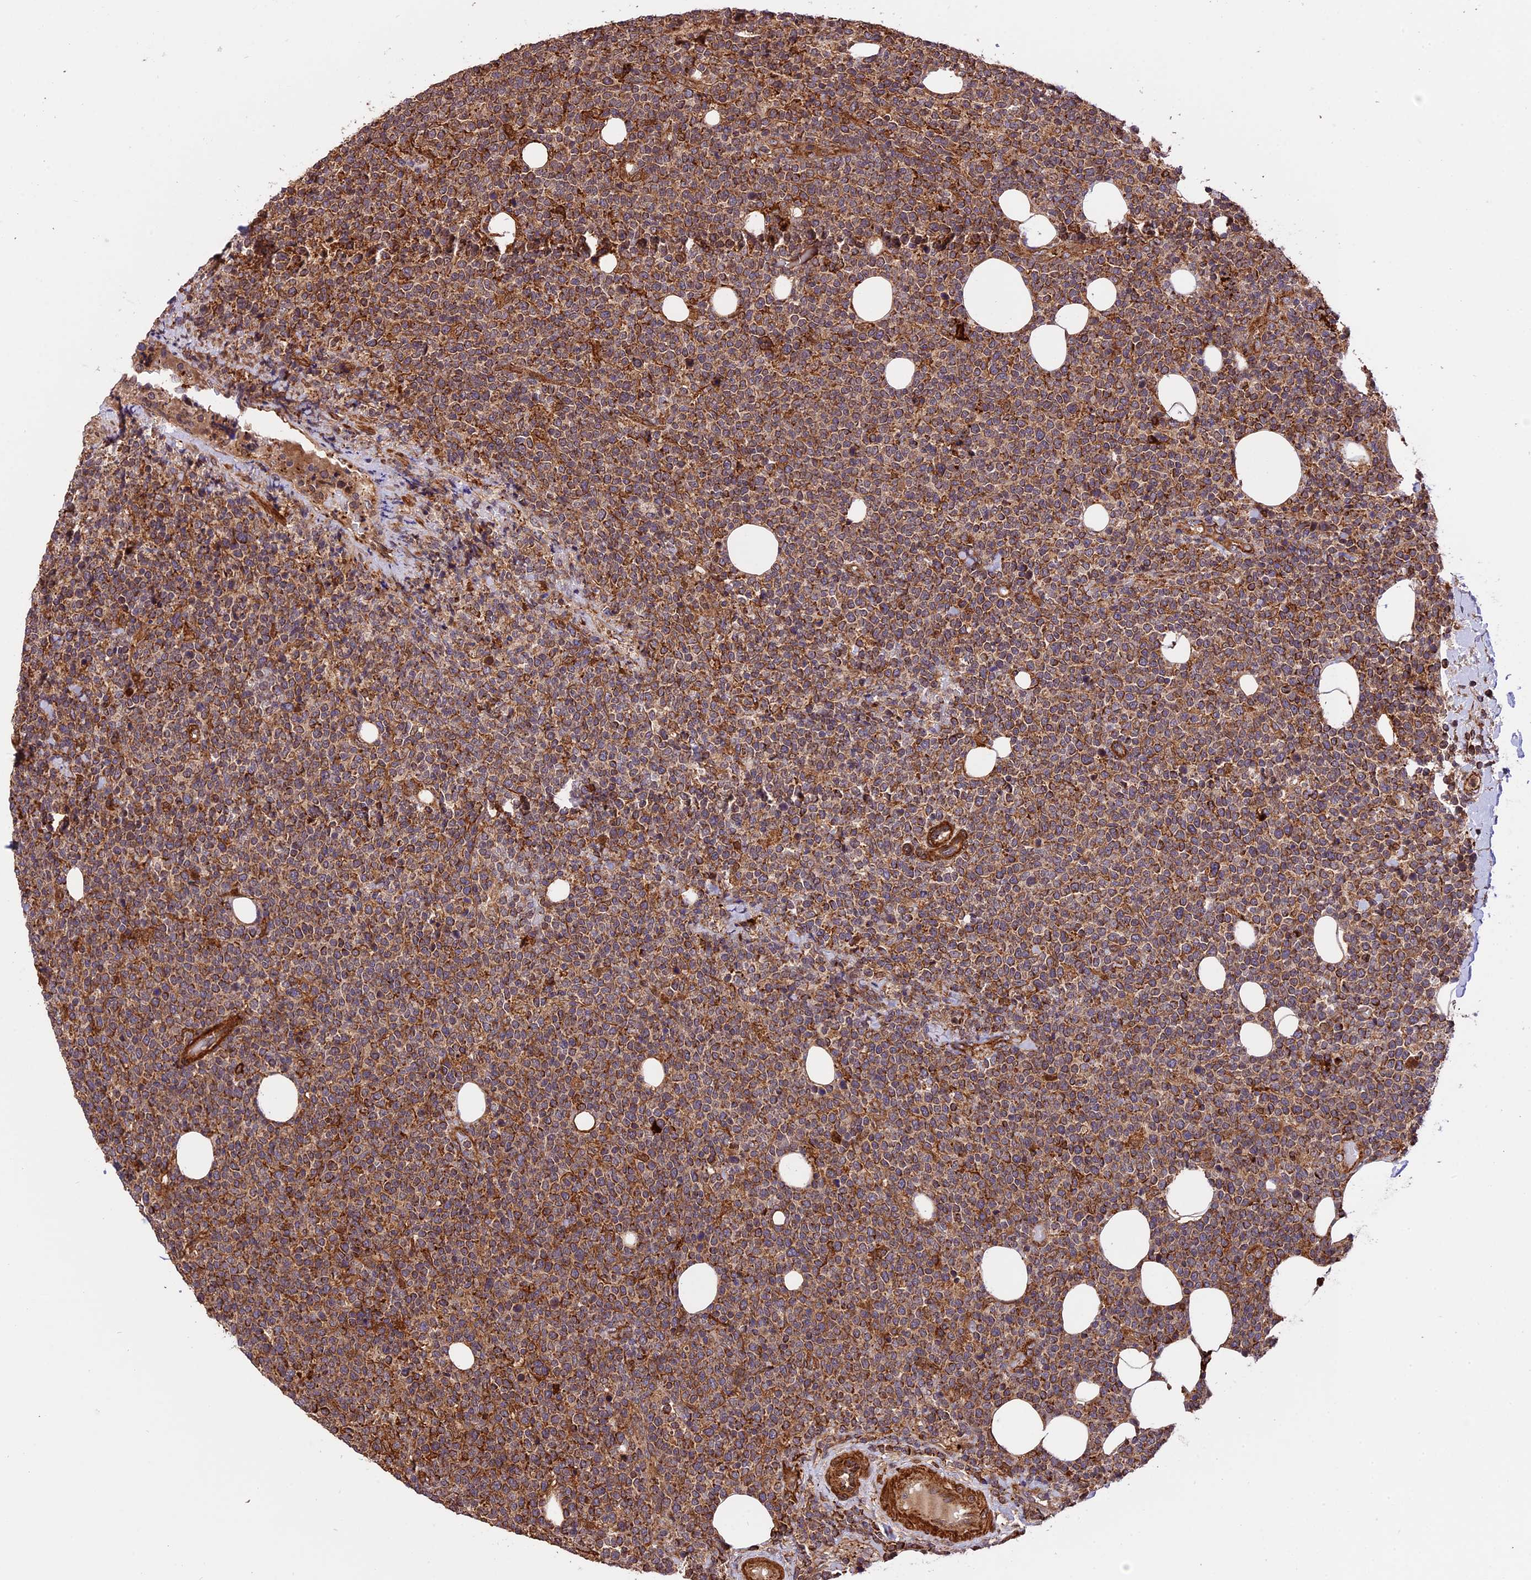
{"staining": {"intensity": "moderate", "quantity": ">75%", "location": "cytoplasmic/membranous"}, "tissue": "lymphoma", "cell_type": "Tumor cells", "image_type": "cancer", "snomed": [{"axis": "morphology", "description": "Malignant lymphoma, non-Hodgkin's type, High grade"}, {"axis": "topography", "description": "Lymph node"}], "caption": "Immunohistochemistry (IHC) (DAB (3,3'-diaminobenzidine)) staining of malignant lymphoma, non-Hodgkin's type (high-grade) displays moderate cytoplasmic/membranous protein expression in approximately >75% of tumor cells.", "gene": "HERPUD1", "patient": {"sex": "male", "age": 61}}